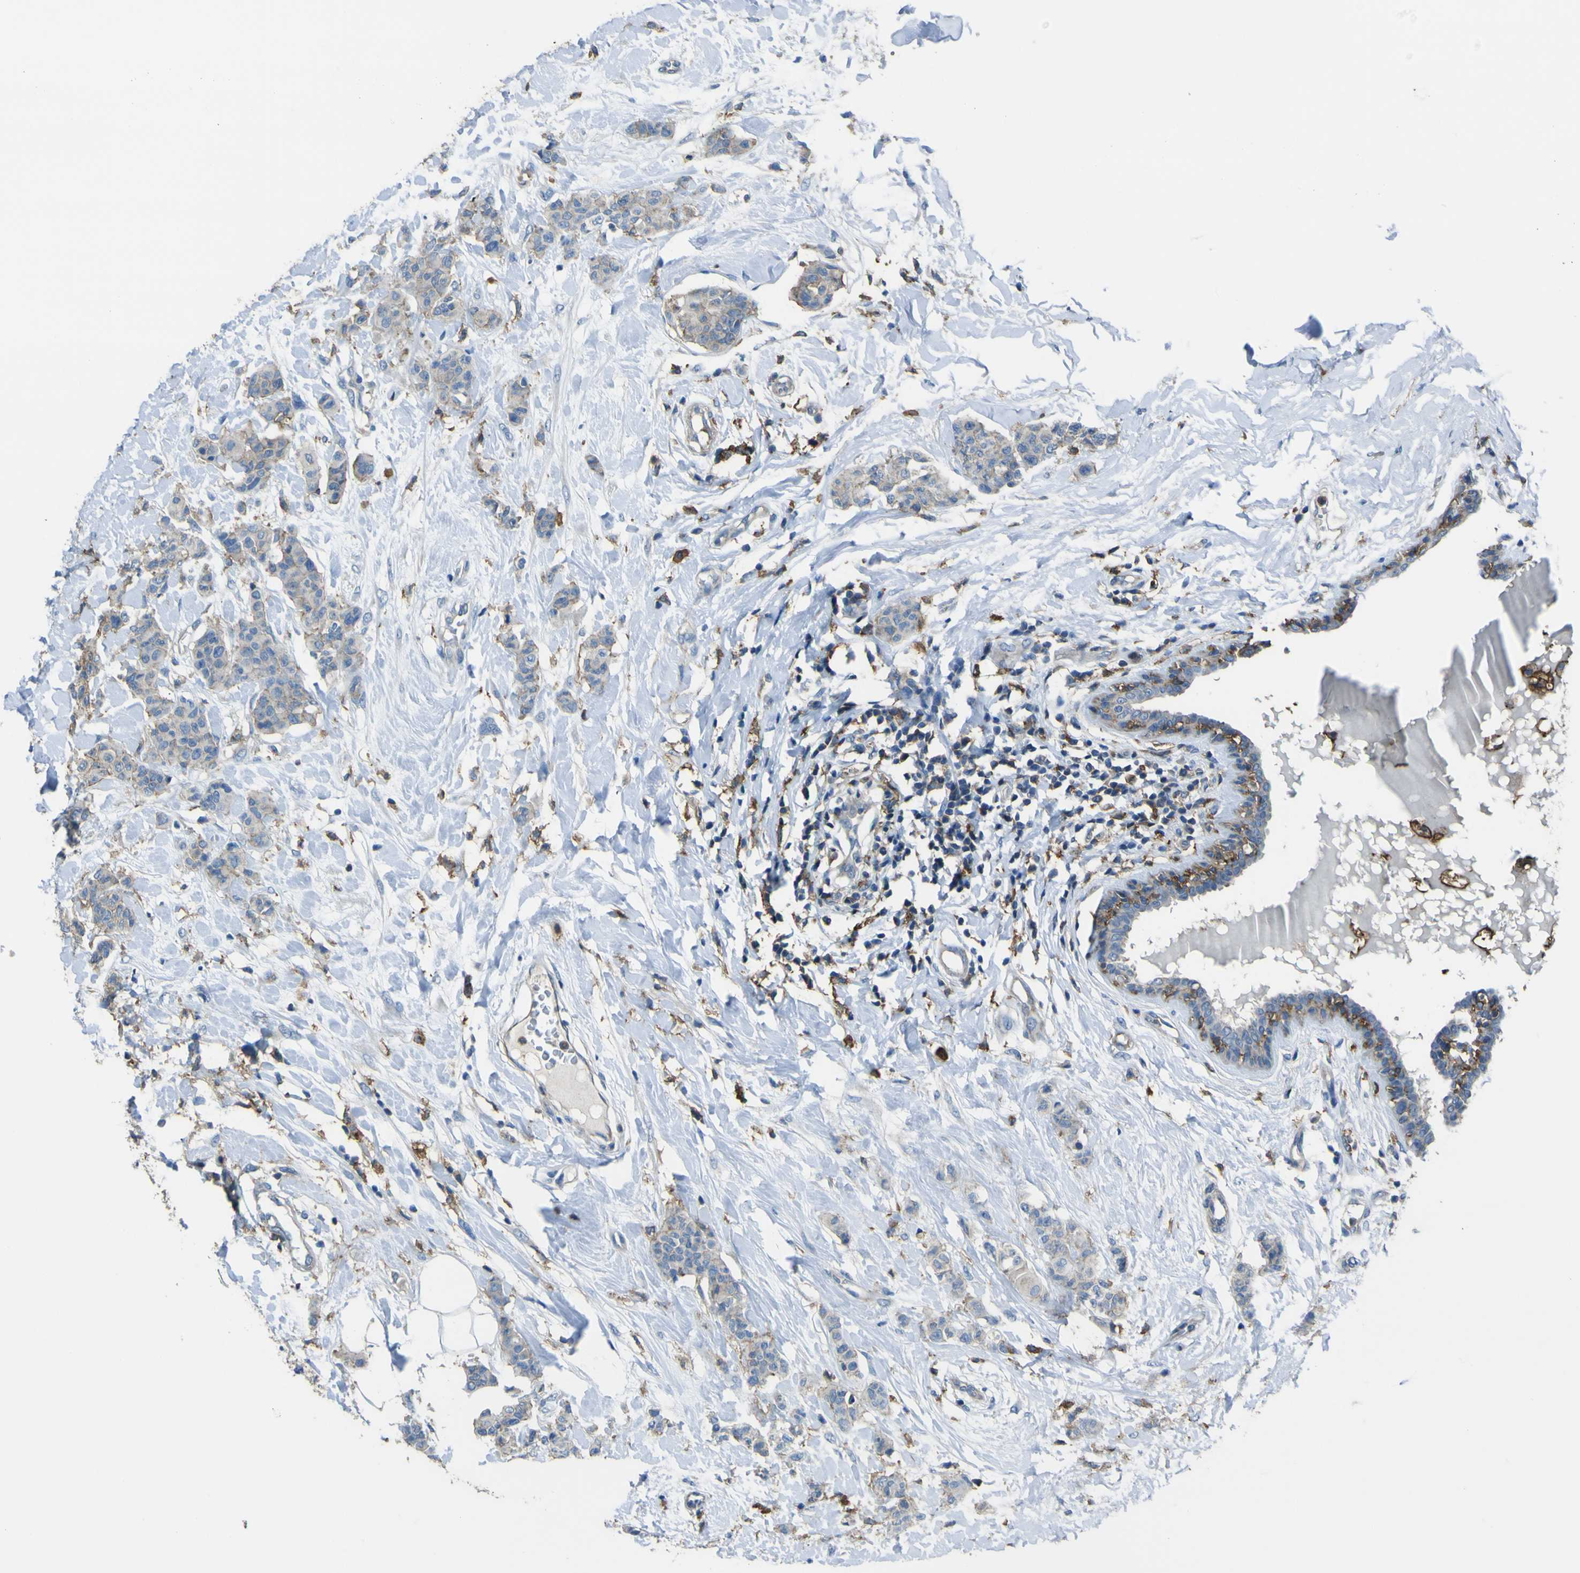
{"staining": {"intensity": "weak", "quantity": "25%-75%", "location": "cytoplasmic/membranous"}, "tissue": "breast cancer", "cell_type": "Tumor cells", "image_type": "cancer", "snomed": [{"axis": "morphology", "description": "Normal tissue, NOS"}, {"axis": "morphology", "description": "Duct carcinoma"}, {"axis": "topography", "description": "Breast"}], "caption": "Breast infiltrating ductal carcinoma was stained to show a protein in brown. There is low levels of weak cytoplasmic/membranous staining in about 25%-75% of tumor cells. (Stains: DAB in brown, nuclei in blue, Microscopy: brightfield microscopy at high magnification).", "gene": "LAIR1", "patient": {"sex": "female", "age": 40}}